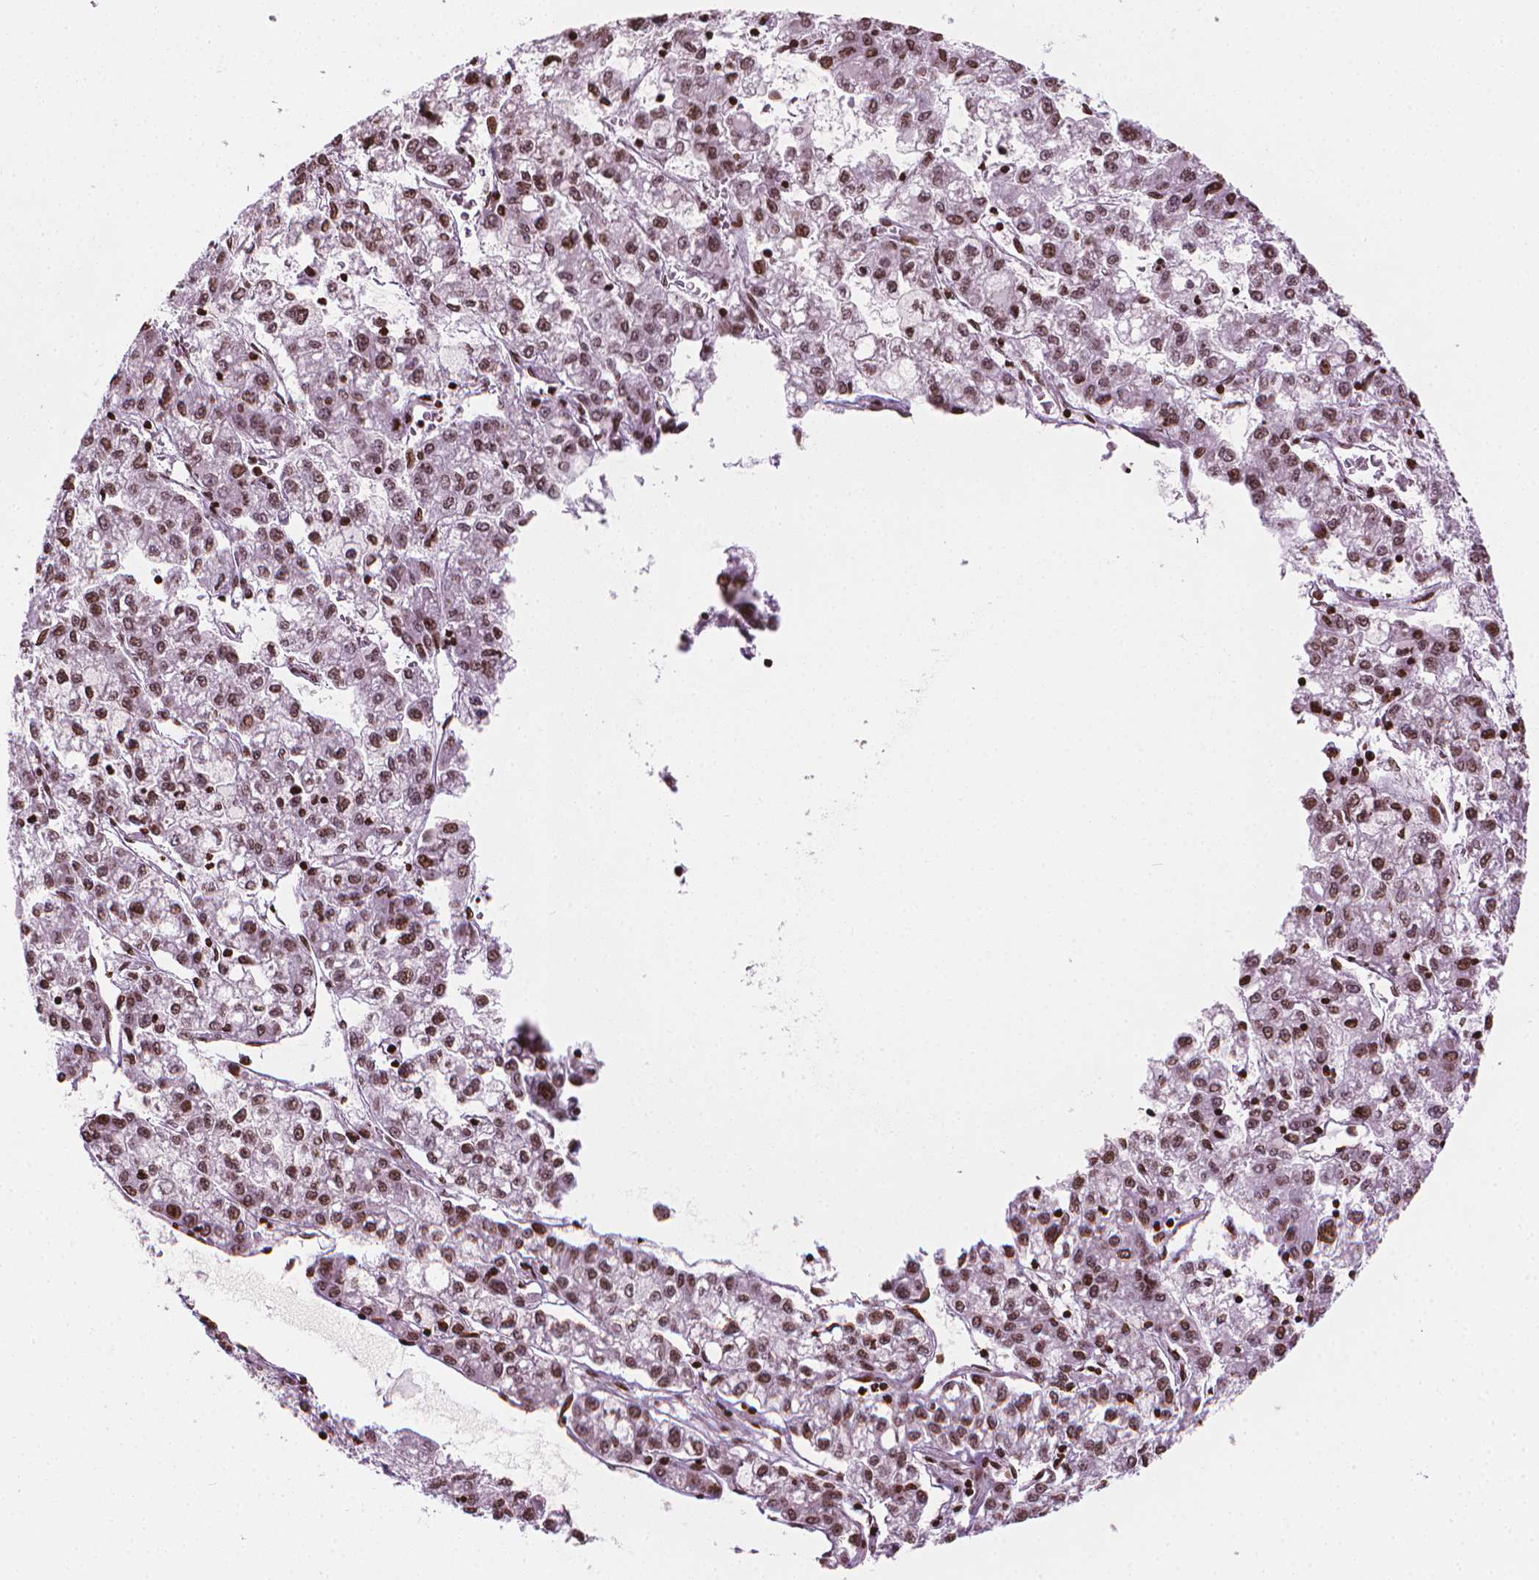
{"staining": {"intensity": "moderate", "quantity": ">75%", "location": "nuclear"}, "tissue": "liver cancer", "cell_type": "Tumor cells", "image_type": "cancer", "snomed": [{"axis": "morphology", "description": "Carcinoma, Hepatocellular, NOS"}, {"axis": "topography", "description": "Liver"}], "caption": "Tumor cells exhibit medium levels of moderate nuclear expression in approximately >75% of cells in hepatocellular carcinoma (liver). Nuclei are stained in blue.", "gene": "PIP4K2A", "patient": {"sex": "male", "age": 40}}